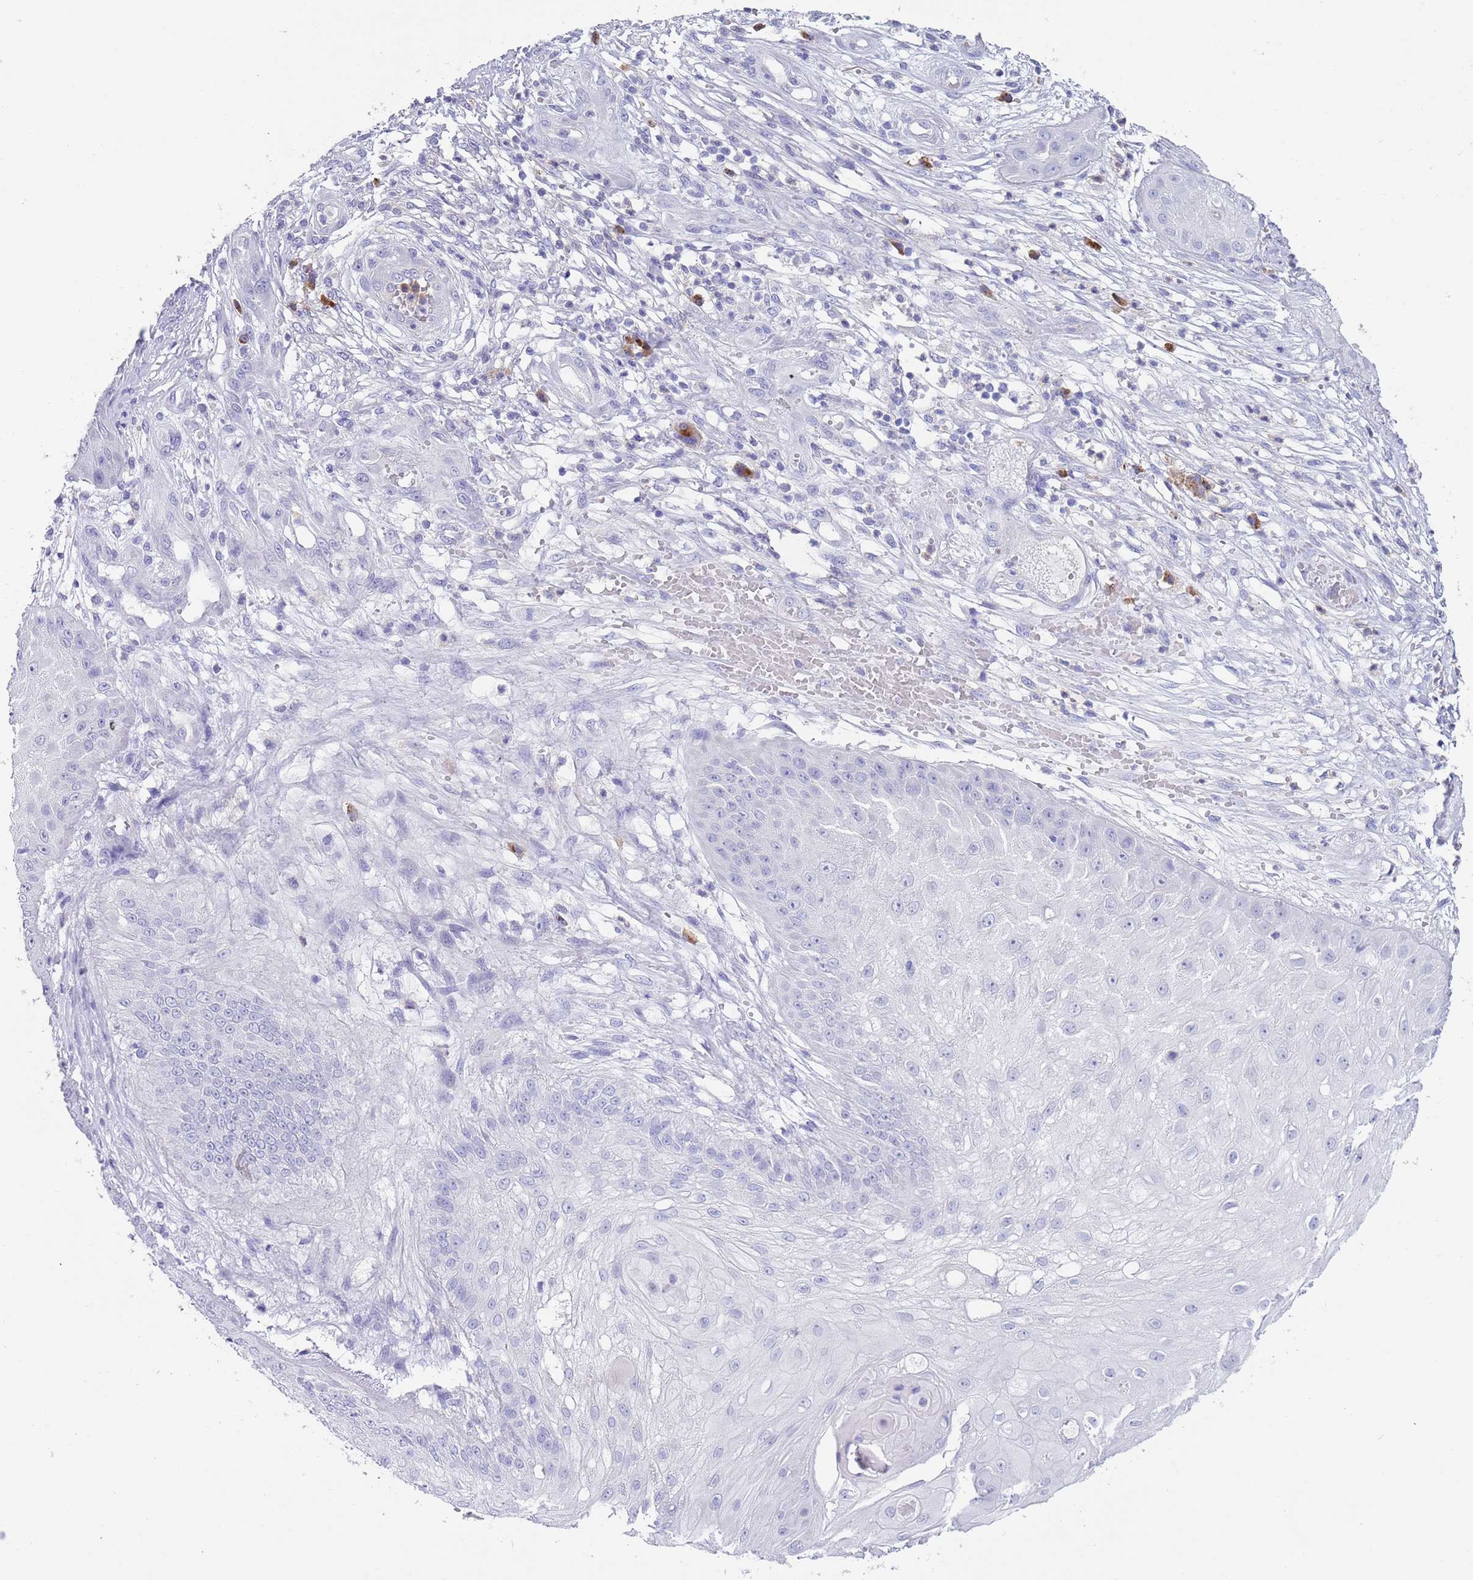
{"staining": {"intensity": "negative", "quantity": "none", "location": "none"}, "tissue": "skin cancer", "cell_type": "Tumor cells", "image_type": "cancer", "snomed": [{"axis": "morphology", "description": "Squamous cell carcinoma, NOS"}, {"axis": "topography", "description": "Skin"}], "caption": "Skin cancer (squamous cell carcinoma) was stained to show a protein in brown. There is no significant expression in tumor cells. (Brightfield microscopy of DAB immunohistochemistry (IHC) at high magnification).", "gene": "TYW1", "patient": {"sex": "male", "age": 70}}